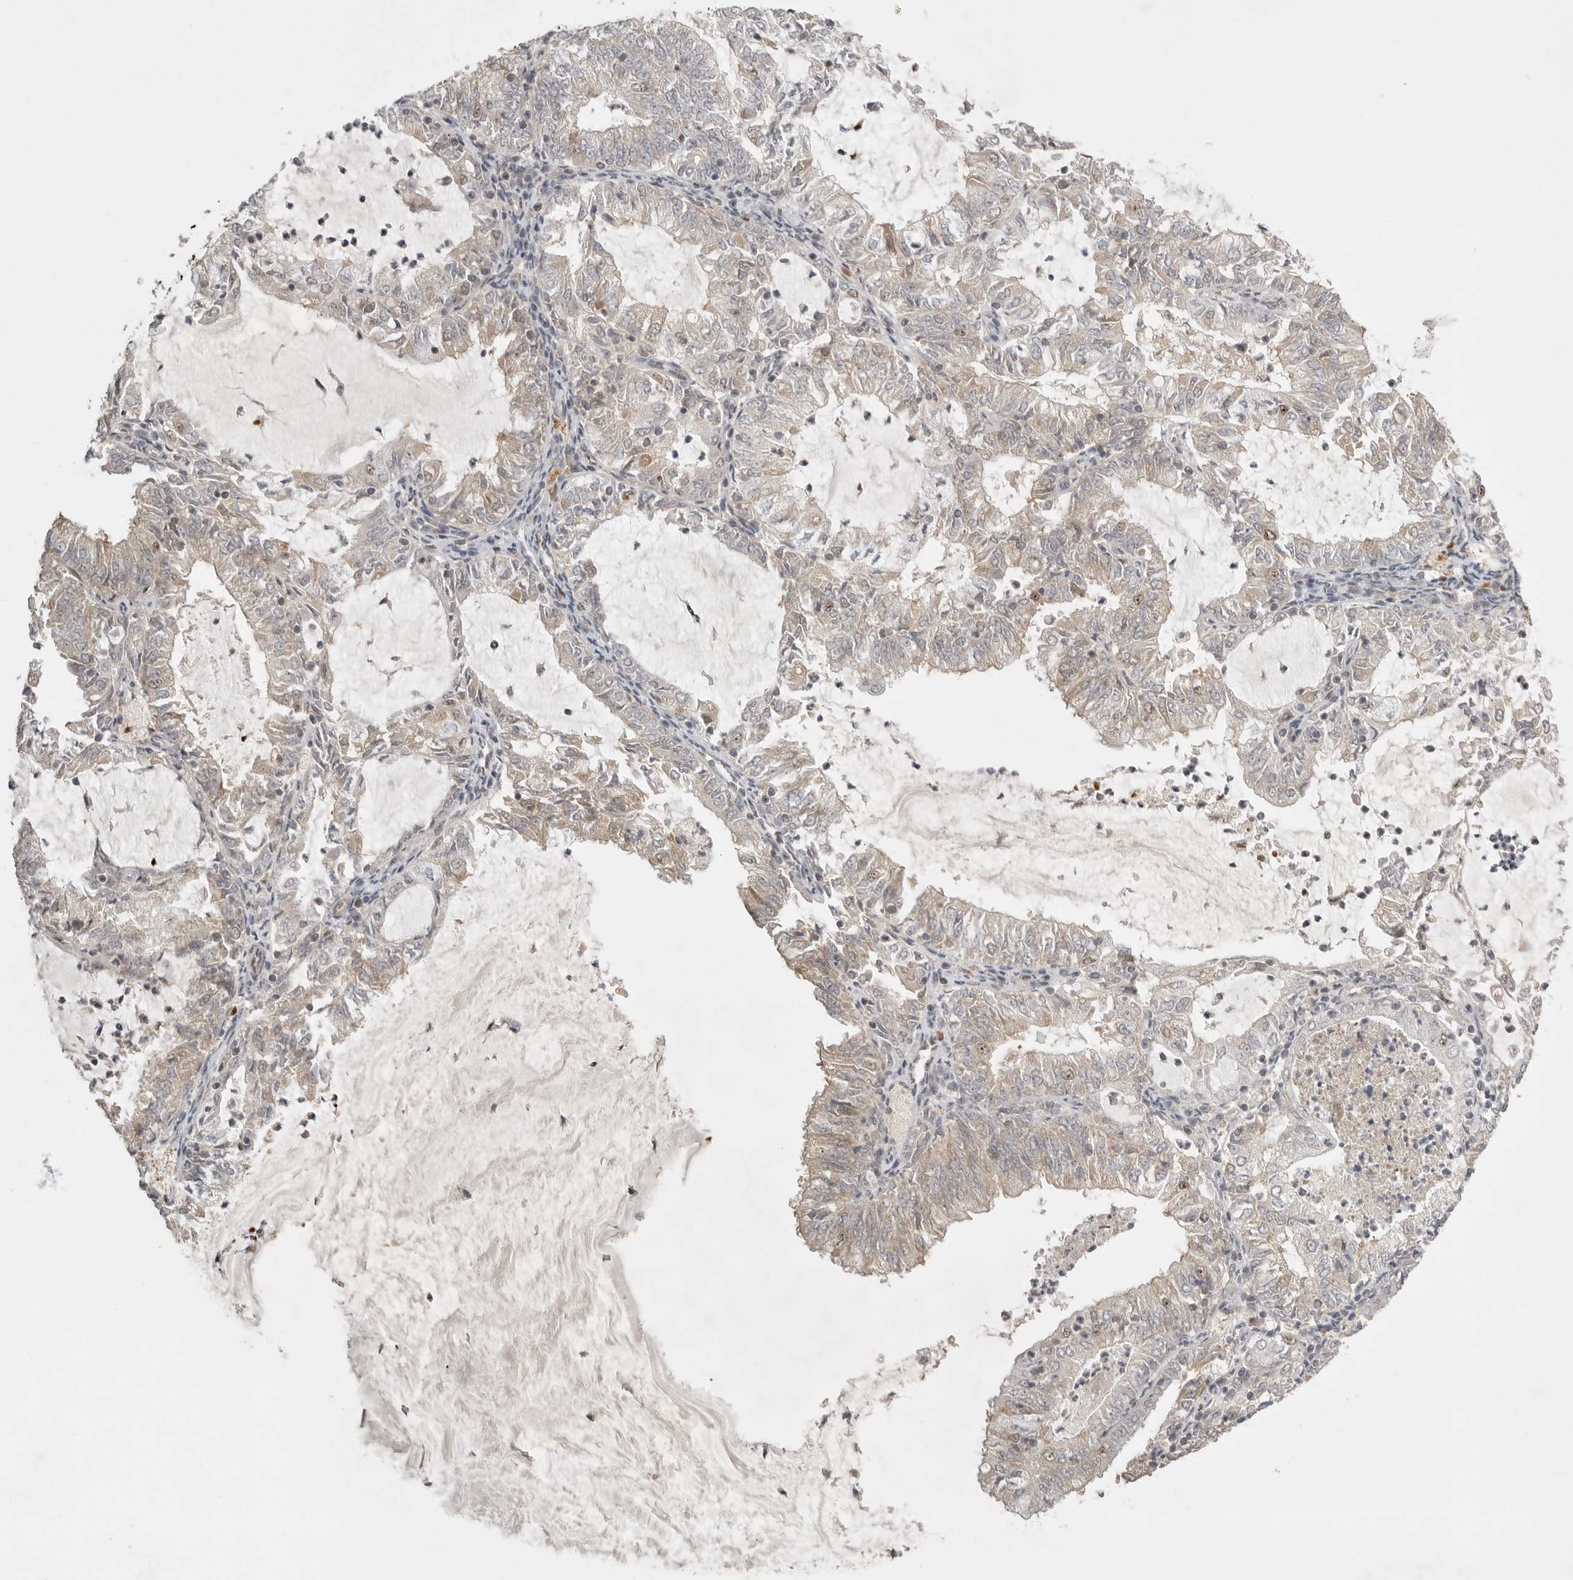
{"staining": {"intensity": "negative", "quantity": "none", "location": "none"}, "tissue": "endometrial cancer", "cell_type": "Tumor cells", "image_type": "cancer", "snomed": [{"axis": "morphology", "description": "Adenocarcinoma, NOS"}, {"axis": "topography", "description": "Endometrium"}], "caption": "Immunohistochemical staining of human endometrial cancer shows no significant positivity in tumor cells.", "gene": "POMP", "patient": {"sex": "female", "age": 57}}